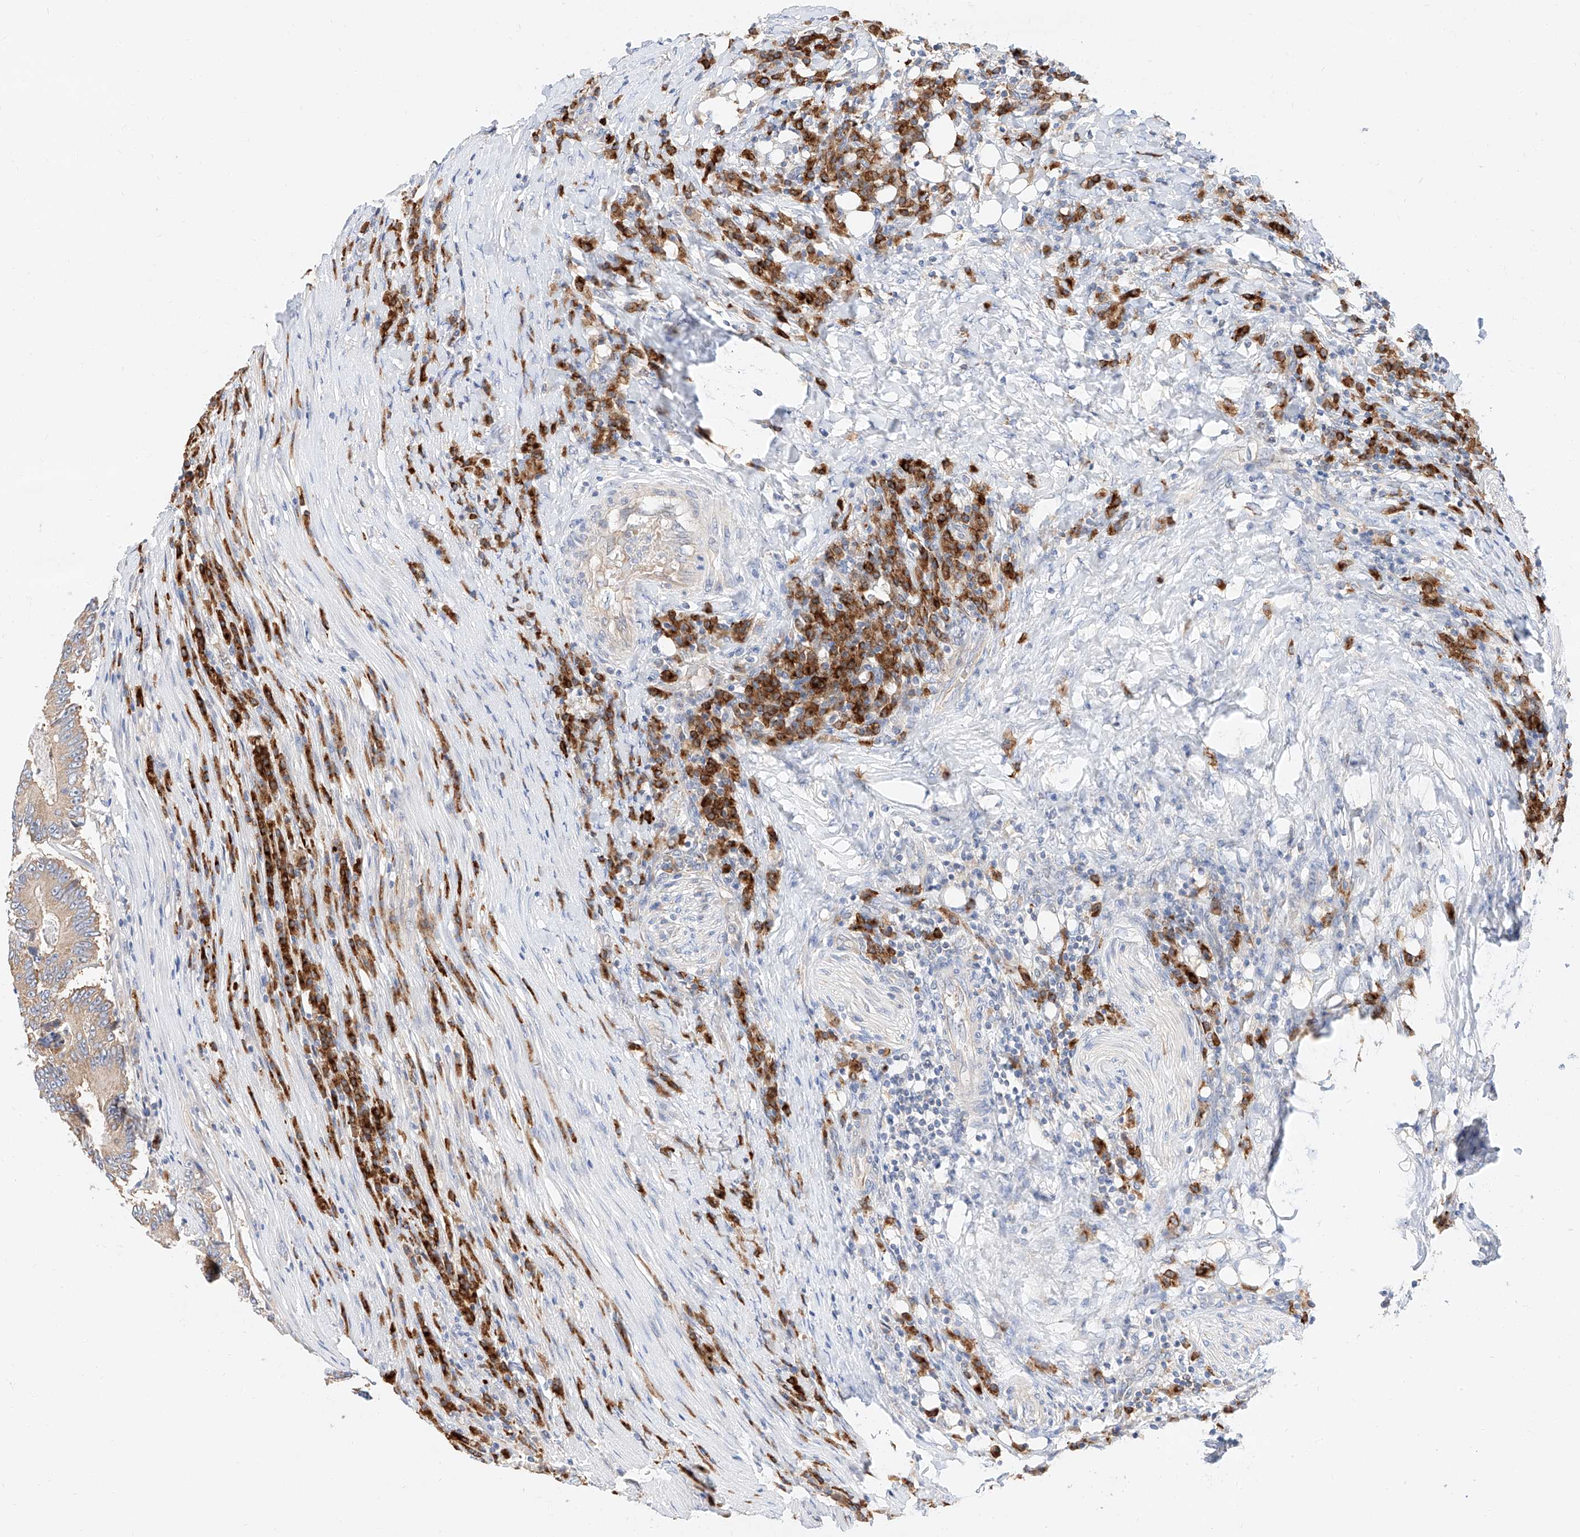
{"staining": {"intensity": "weak", "quantity": "<25%", "location": "cytoplasmic/membranous"}, "tissue": "colorectal cancer", "cell_type": "Tumor cells", "image_type": "cancer", "snomed": [{"axis": "morphology", "description": "Adenocarcinoma, NOS"}, {"axis": "topography", "description": "Colon"}], "caption": "Immunohistochemistry (IHC) of human colorectal adenocarcinoma demonstrates no staining in tumor cells. (Stains: DAB IHC with hematoxylin counter stain, Microscopy: brightfield microscopy at high magnification).", "gene": "GLMN", "patient": {"sex": "male", "age": 83}}